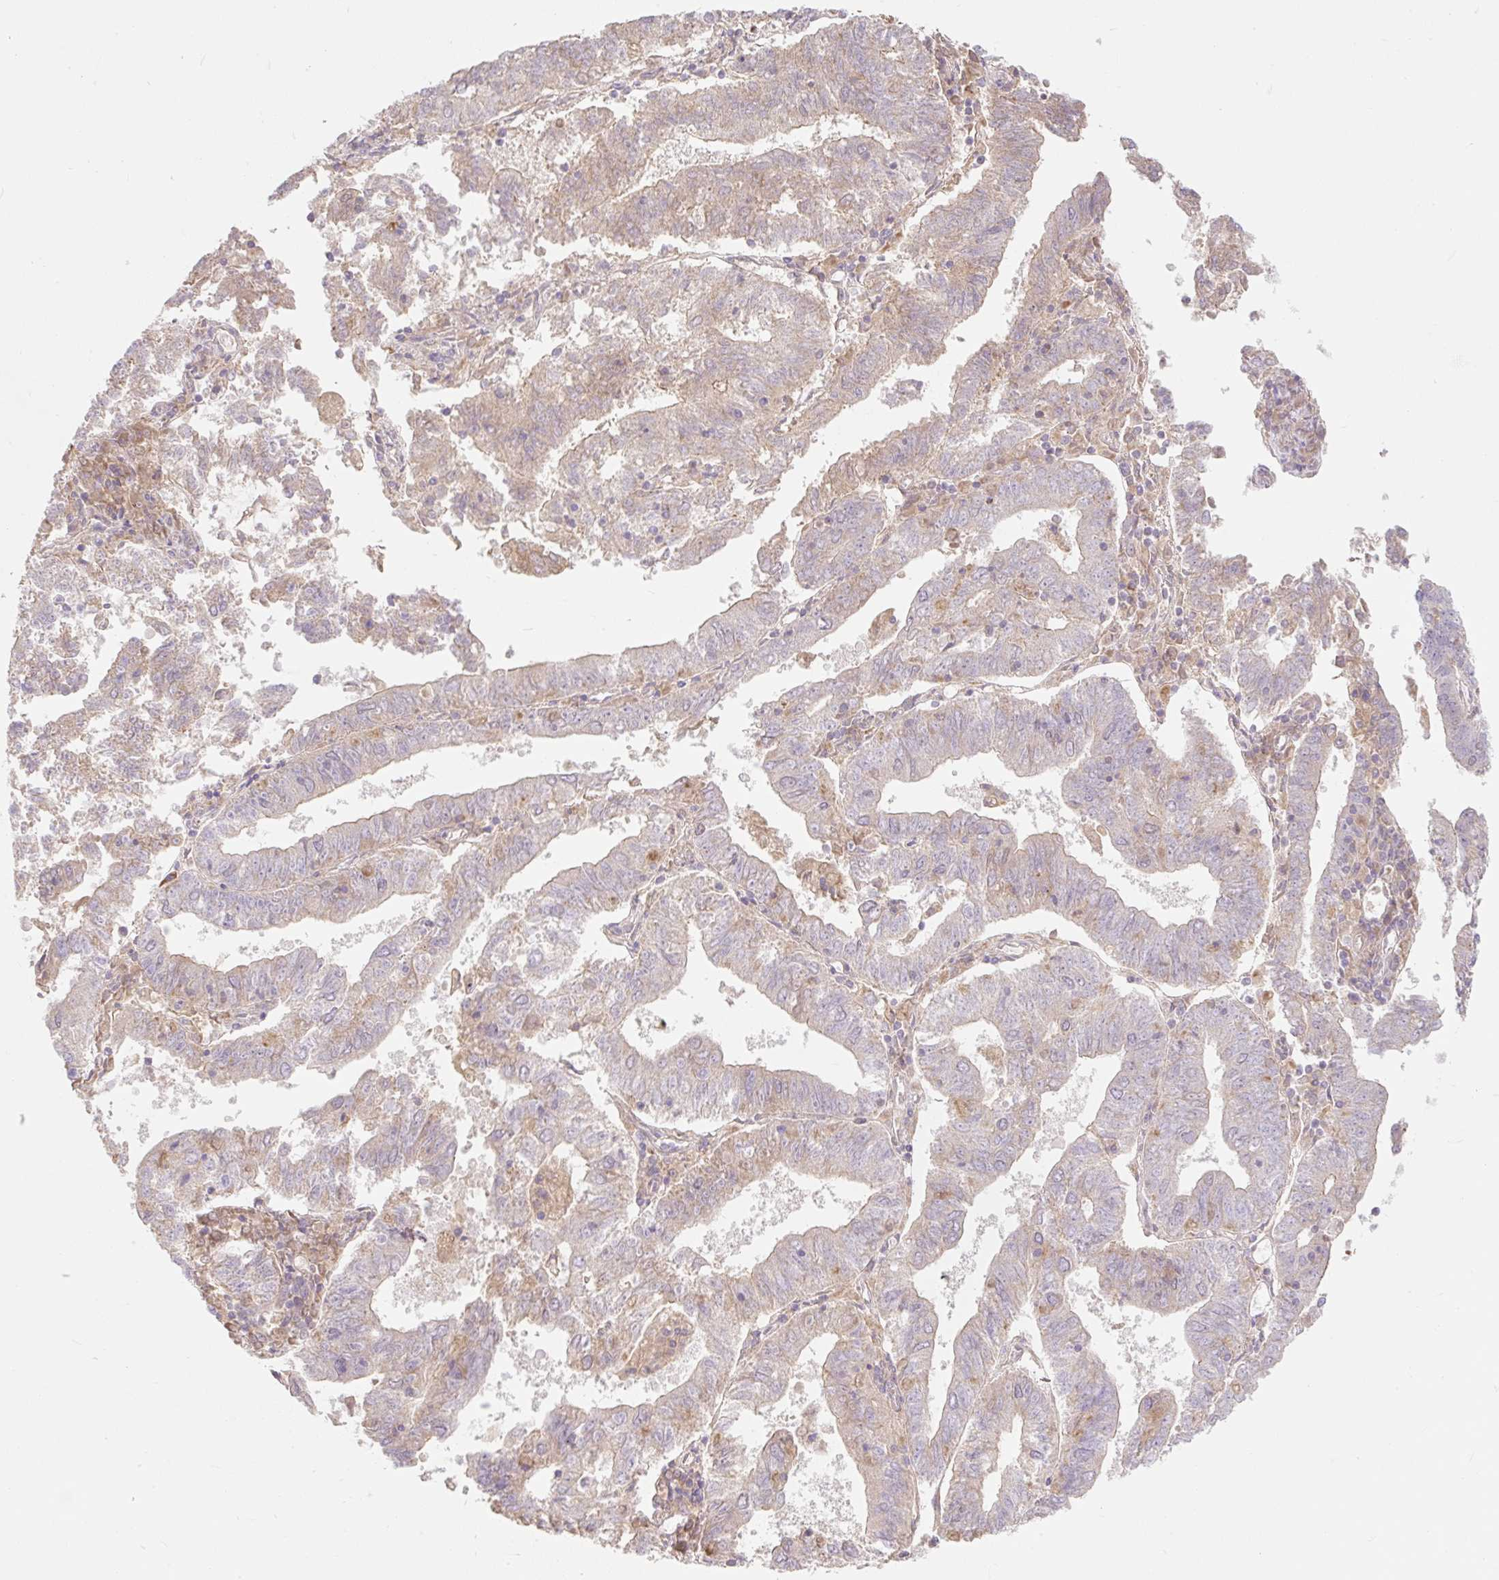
{"staining": {"intensity": "weak", "quantity": "<25%", "location": "cytoplasmic/membranous"}, "tissue": "endometrial cancer", "cell_type": "Tumor cells", "image_type": "cancer", "snomed": [{"axis": "morphology", "description": "Adenocarcinoma, NOS"}, {"axis": "topography", "description": "Endometrium"}], "caption": "Tumor cells are negative for brown protein staining in endometrial cancer (adenocarcinoma). (DAB (3,3'-diaminobenzidine) IHC with hematoxylin counter stain).", "gene": "EMC10", "patient": {"sex": "female", "age": 82}}